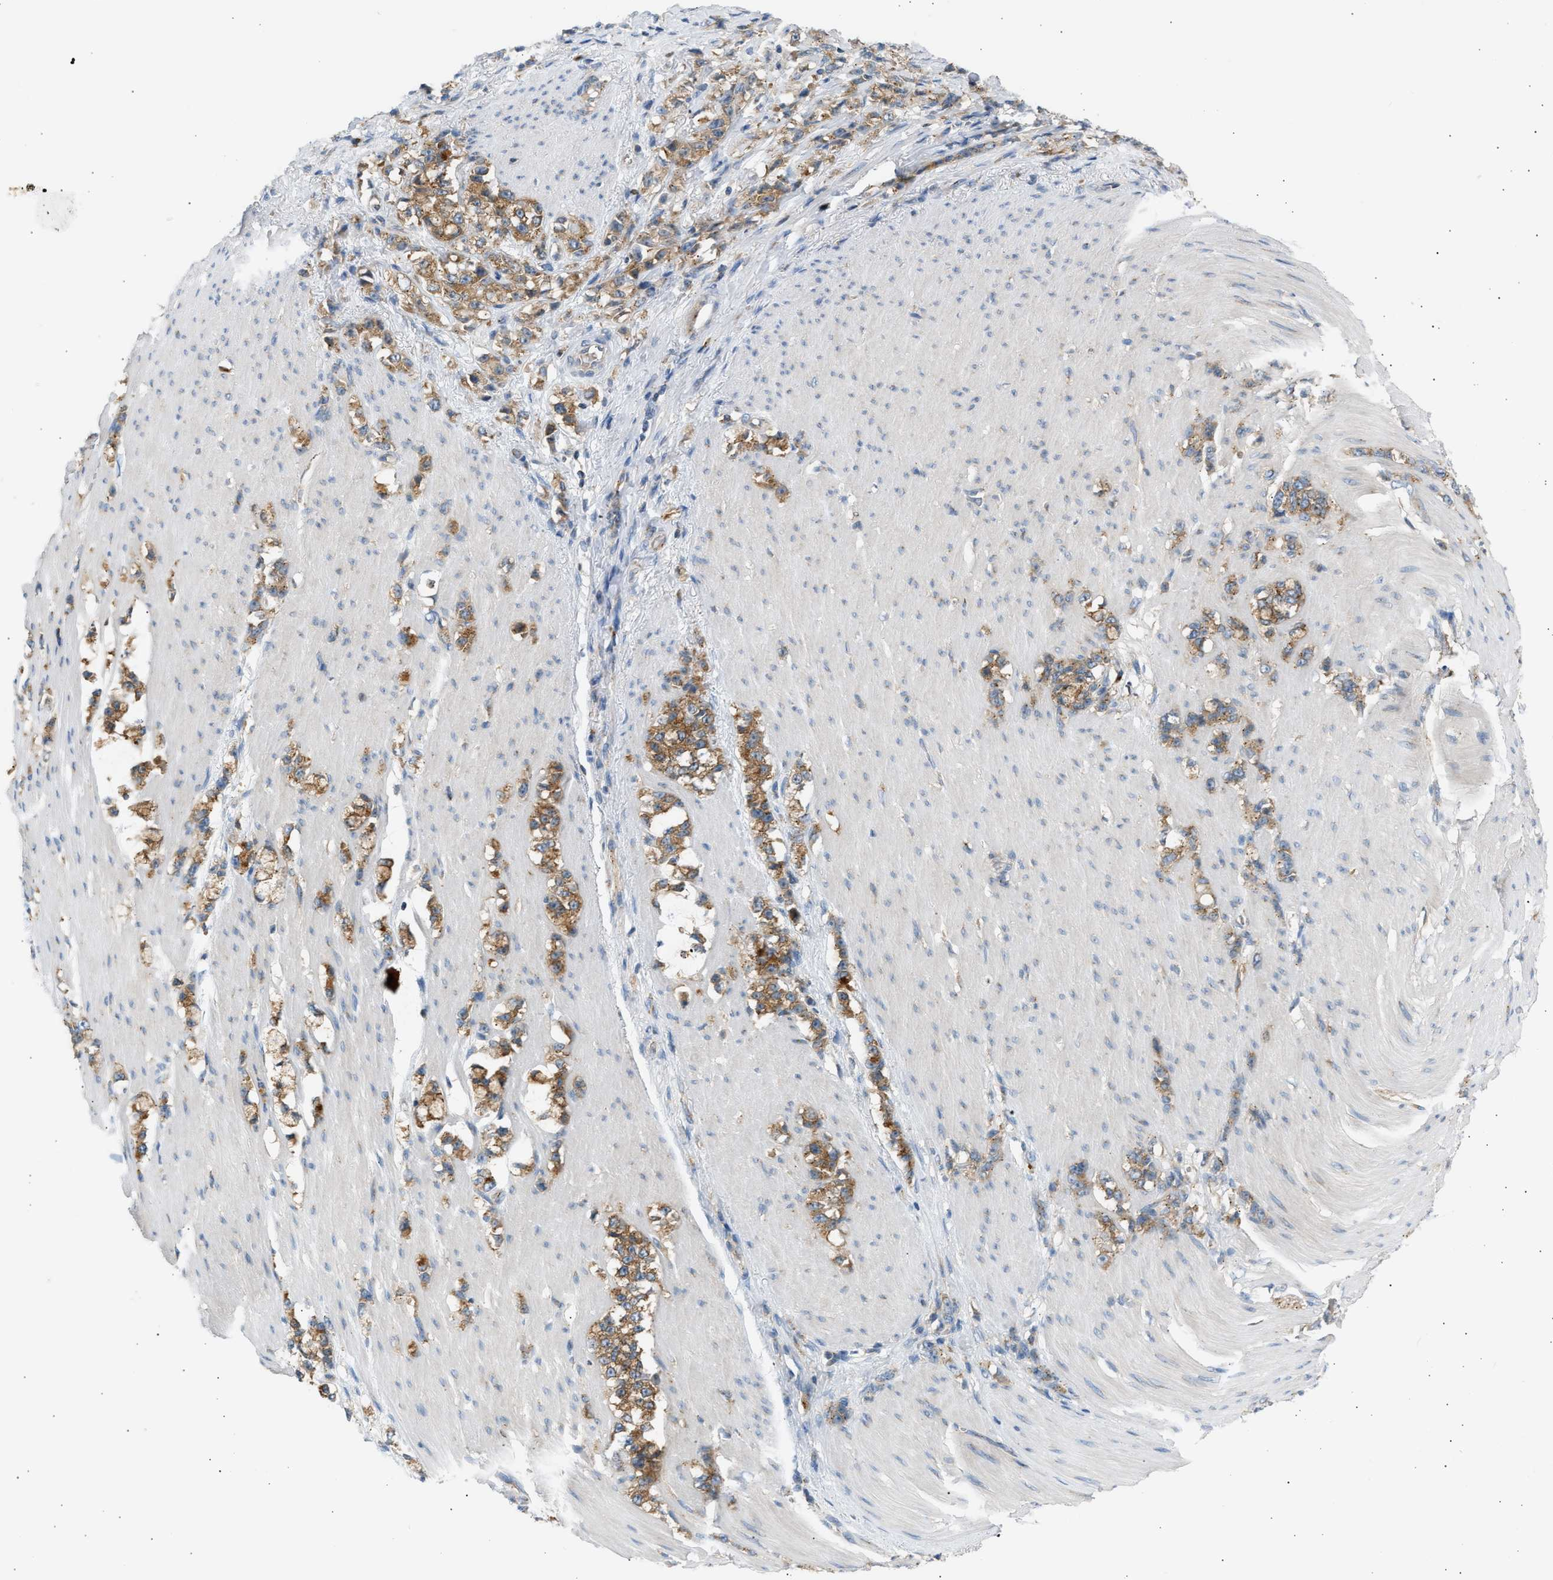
{"staining": {"intensity": "moderate", "quantity": ">75%", "location": "cytoplasmic/membranous"}, "tissue": "stomach cancer", "cell_type": "Tumor cells", "image_type": "cancer", "snomed": [{"axis": "morphology", "description": "Adenocarcinoma, NOS"}, {"axis": "topography", "description": "Stomach, lower"}], "caption": "Immunohistochemical staining of human stomach adenocarcinoma displays medium levels of moderate cytoplasmic/membranous positivity in approximately >75% of tumor cells.", "gene": "TRIM50", "patient": {"sex": "male", "age": 88}}